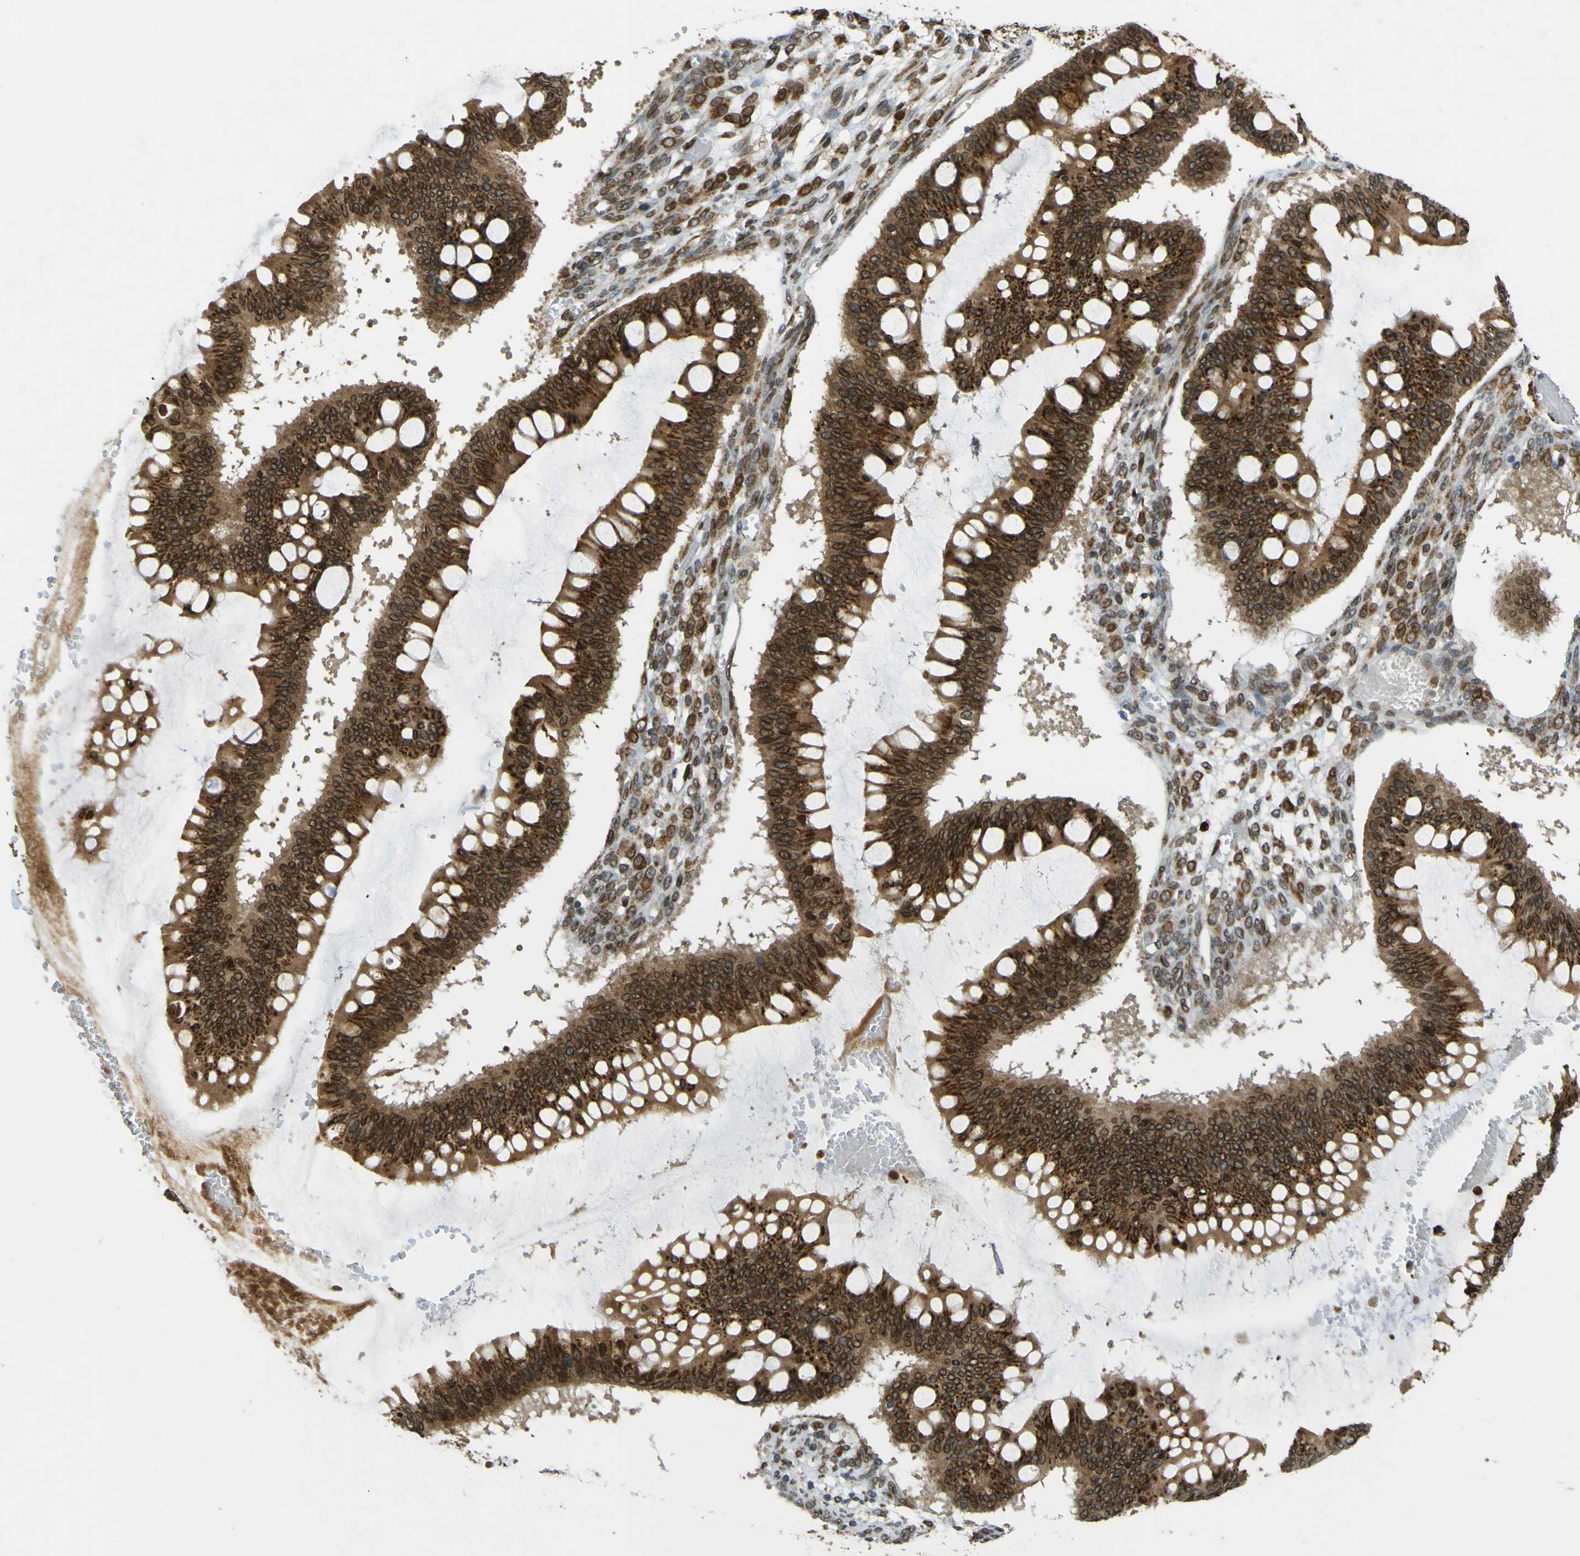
{"staining": {"intensity": "strong", "quantity": ">75%", "location": "cytoplasmic/membranous,nuclear"}, "tissue": "ovarian cancer", "cell_type": "Tumor cells", "image_type": "cancer", "snomed": [{"axis": "morphology", "description": "Cystadenocarcinoma, mucinous, NOS"}, {"axis": "topography", "description": "Ovary"}], "caption": "Ovarian cancer (mucinous cystadenocarcinoma) tissue reveals strong cytoplasmic/membranous and nuclear positivity in approximately >75% of tumor cells, visualized by immunohistochemistry. (DAB (3,3'-diaminobenzidine) IHC with brightfield microscopy, high magnification).", "gene": "GALNT1", "patient": {"sex": "female", "age": 73}}